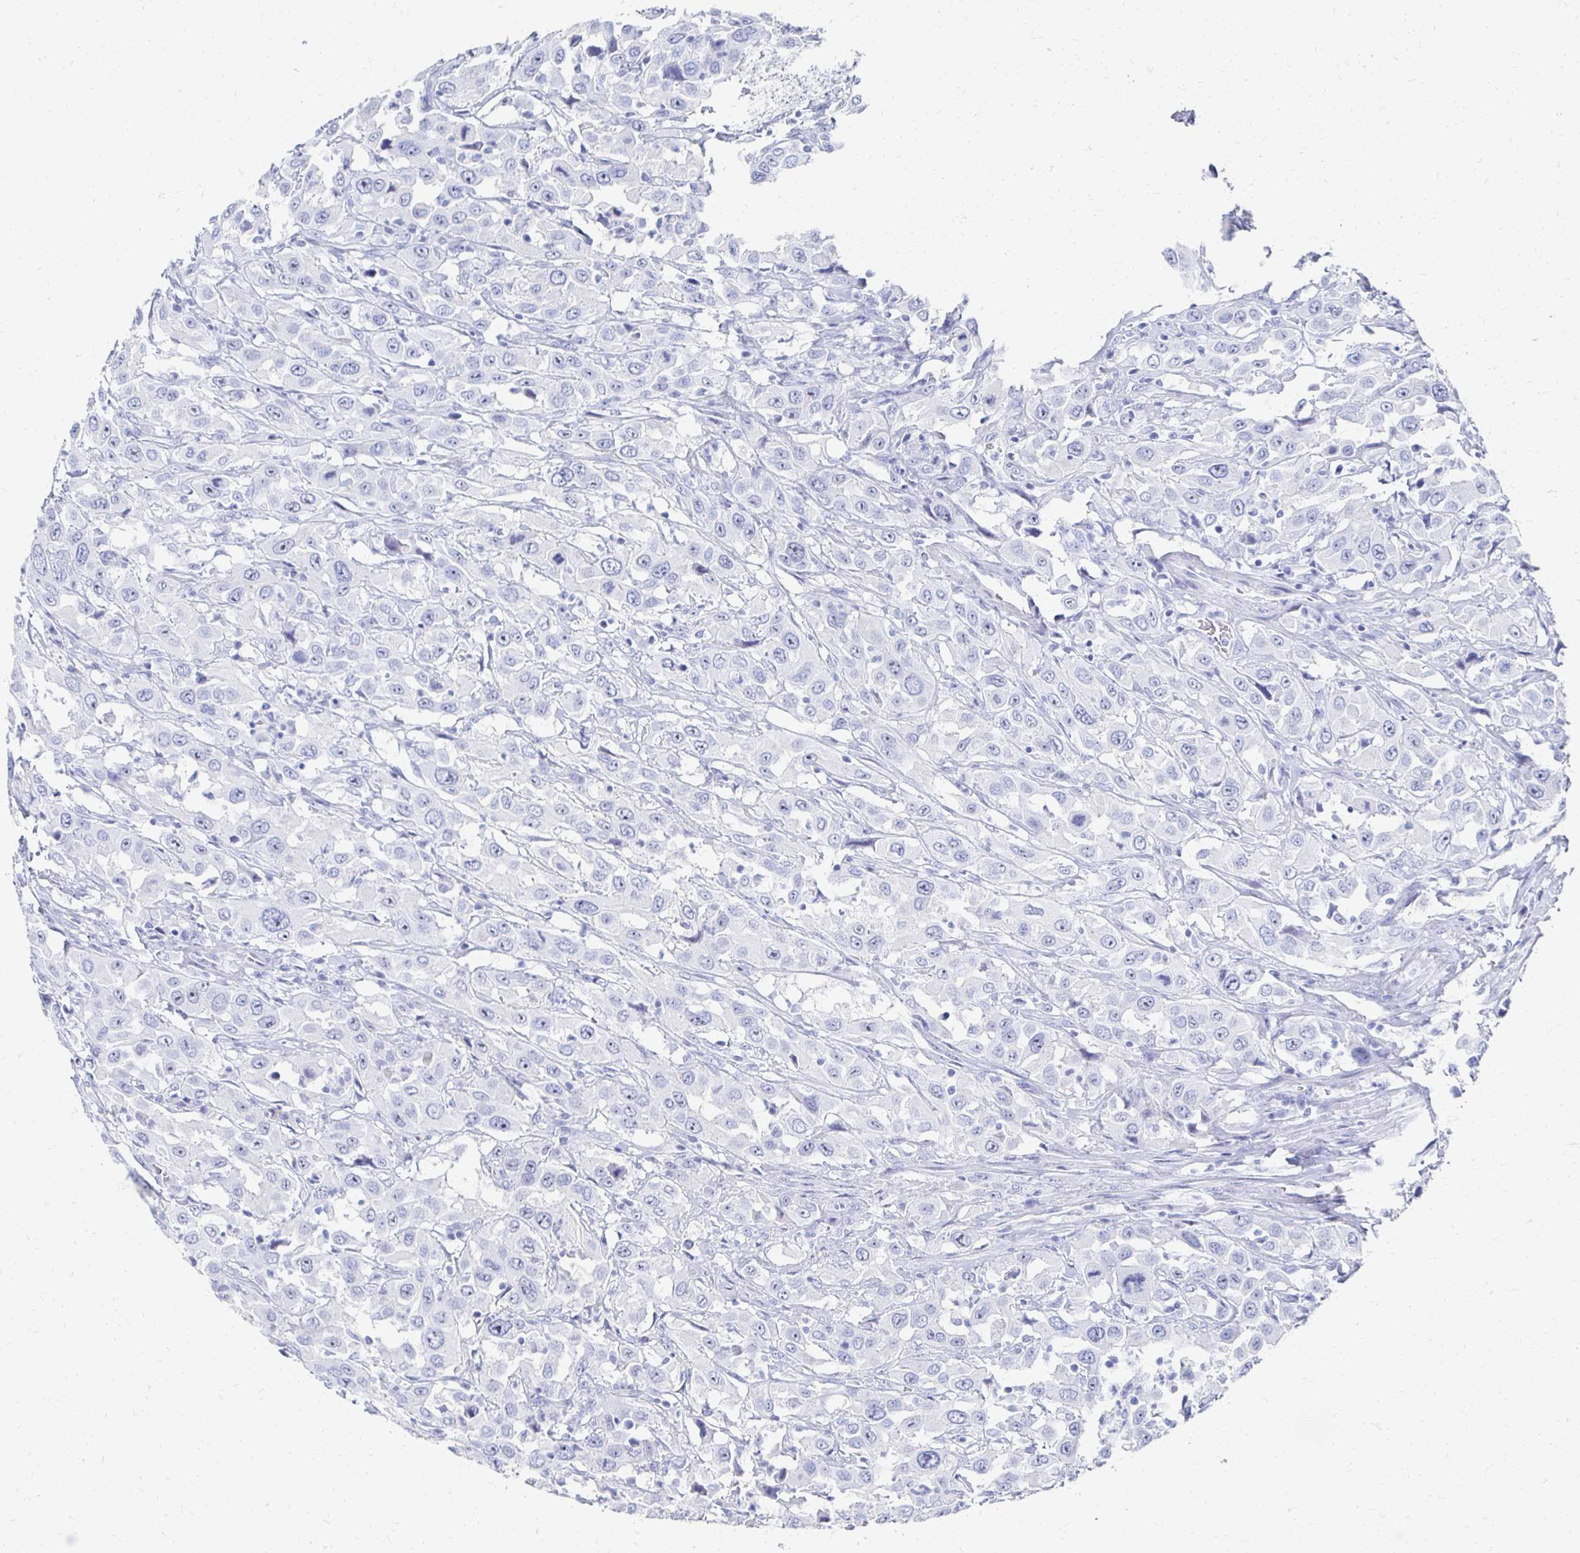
{"staining": {"intensity": "negative", "quantity": "none", "location": "none"}, "tissue": "urothelial cancer", "cell_type": "Tumor cells", "image_type": "cancer", "snomed": [{"axis": "morphology", "description": "Urothelial carcinoma, High grade"}, {"axis": "topography", "description": "Urinary bladder"}], "caption": "Tumor cells show no significant expression in high-grade urothelial carcinoma.", "gene": "CST6", "patient": {"sex": "male", "age": 61}}